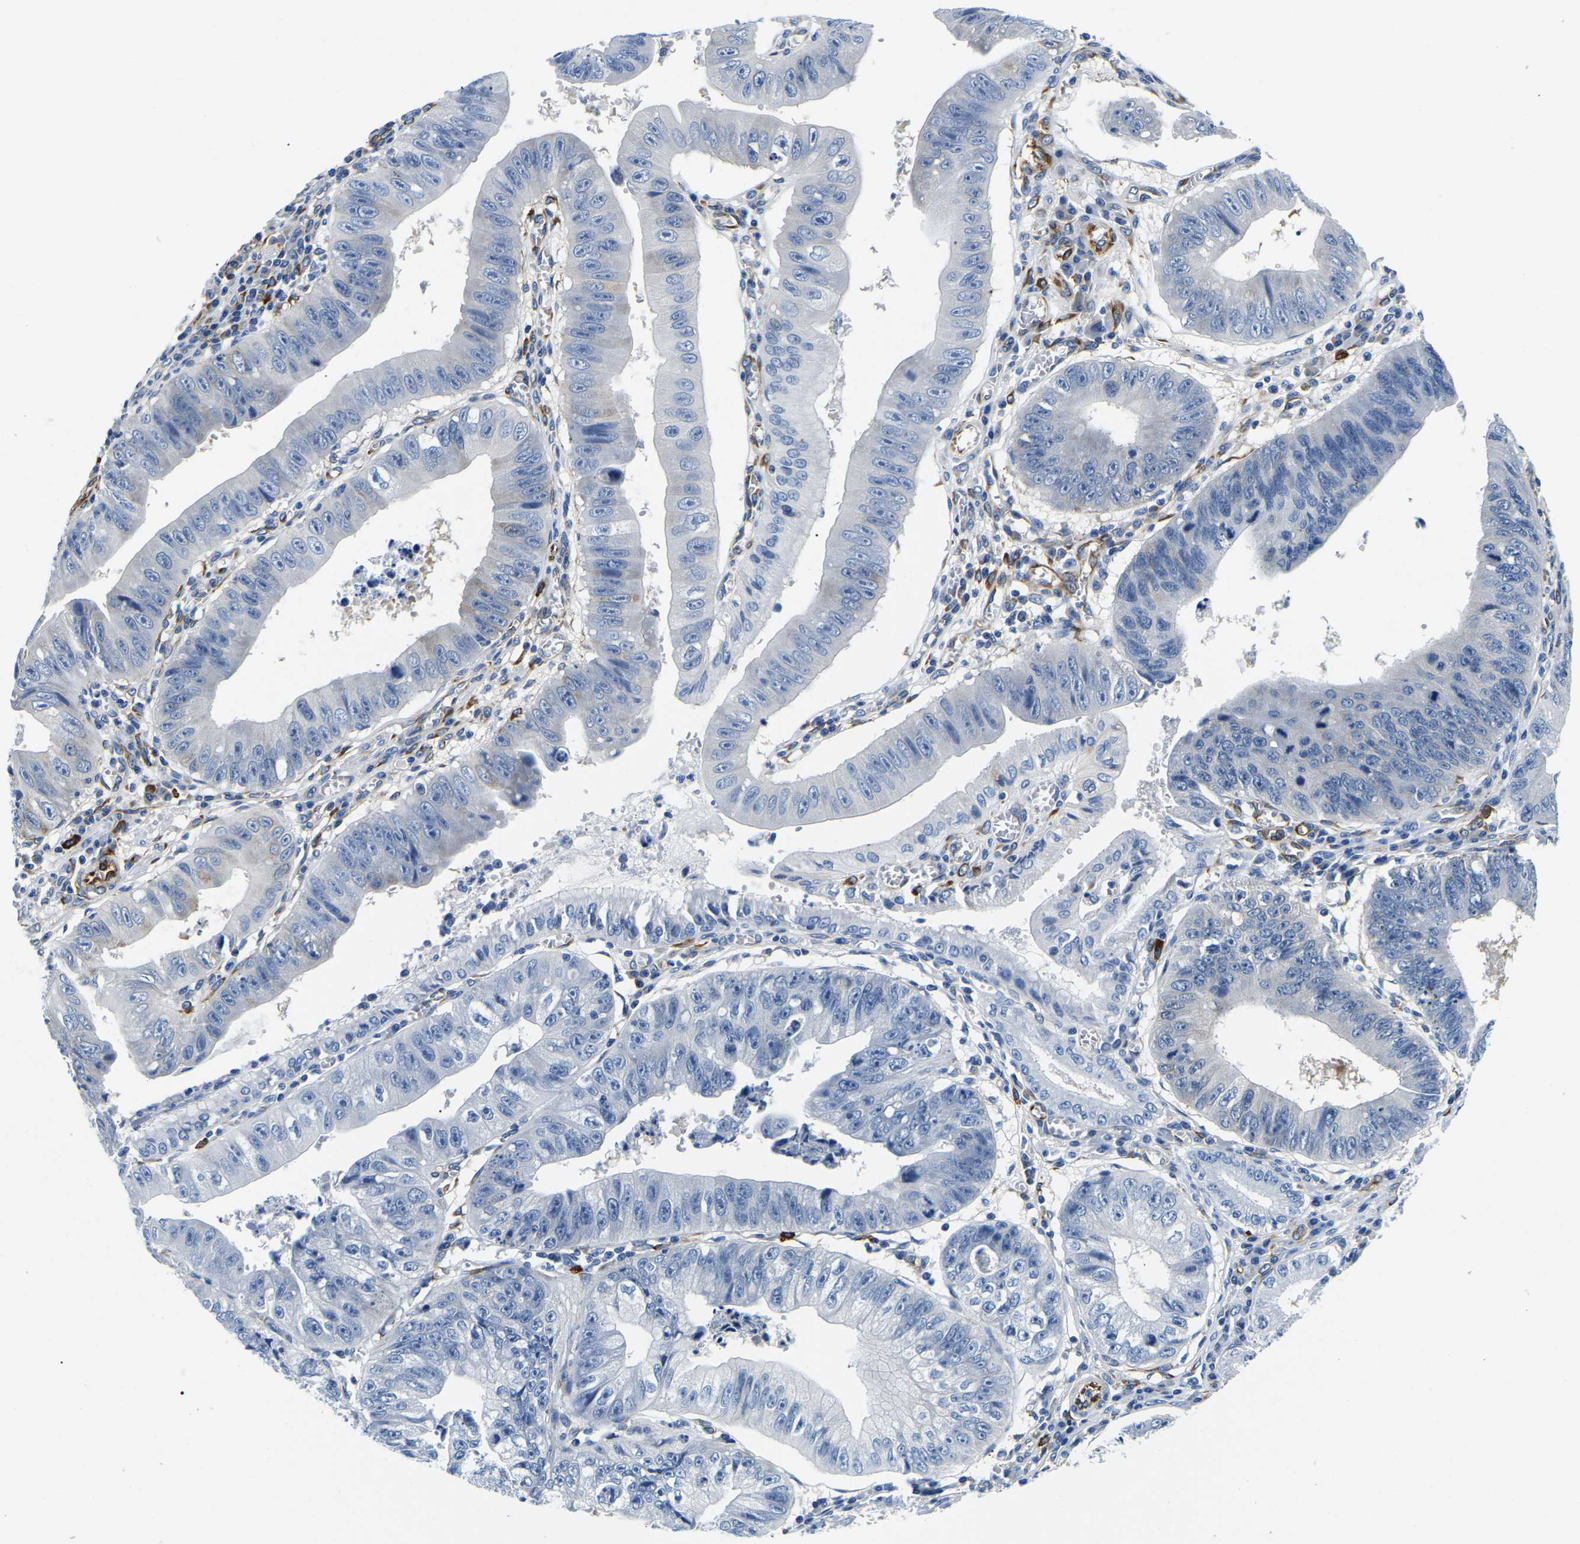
{"staining": {"intensity": "negative", "quantity": "none", "location": "none"}, "tissue": "stomach cancer", "cell_type": "Tumor cells", "image_type": "cancer", "snomed": [{"axis": "morphology", "description": "Adenocarcinoma, NOS"}, {"axis": "topography", "description": "Stomach"}], "caption": "Photomicrograph shows no significant protein expression in tumor cells of stomach cancer.", "gene": "DUSP8", "patient": {"sex": "male", "age": 59}}